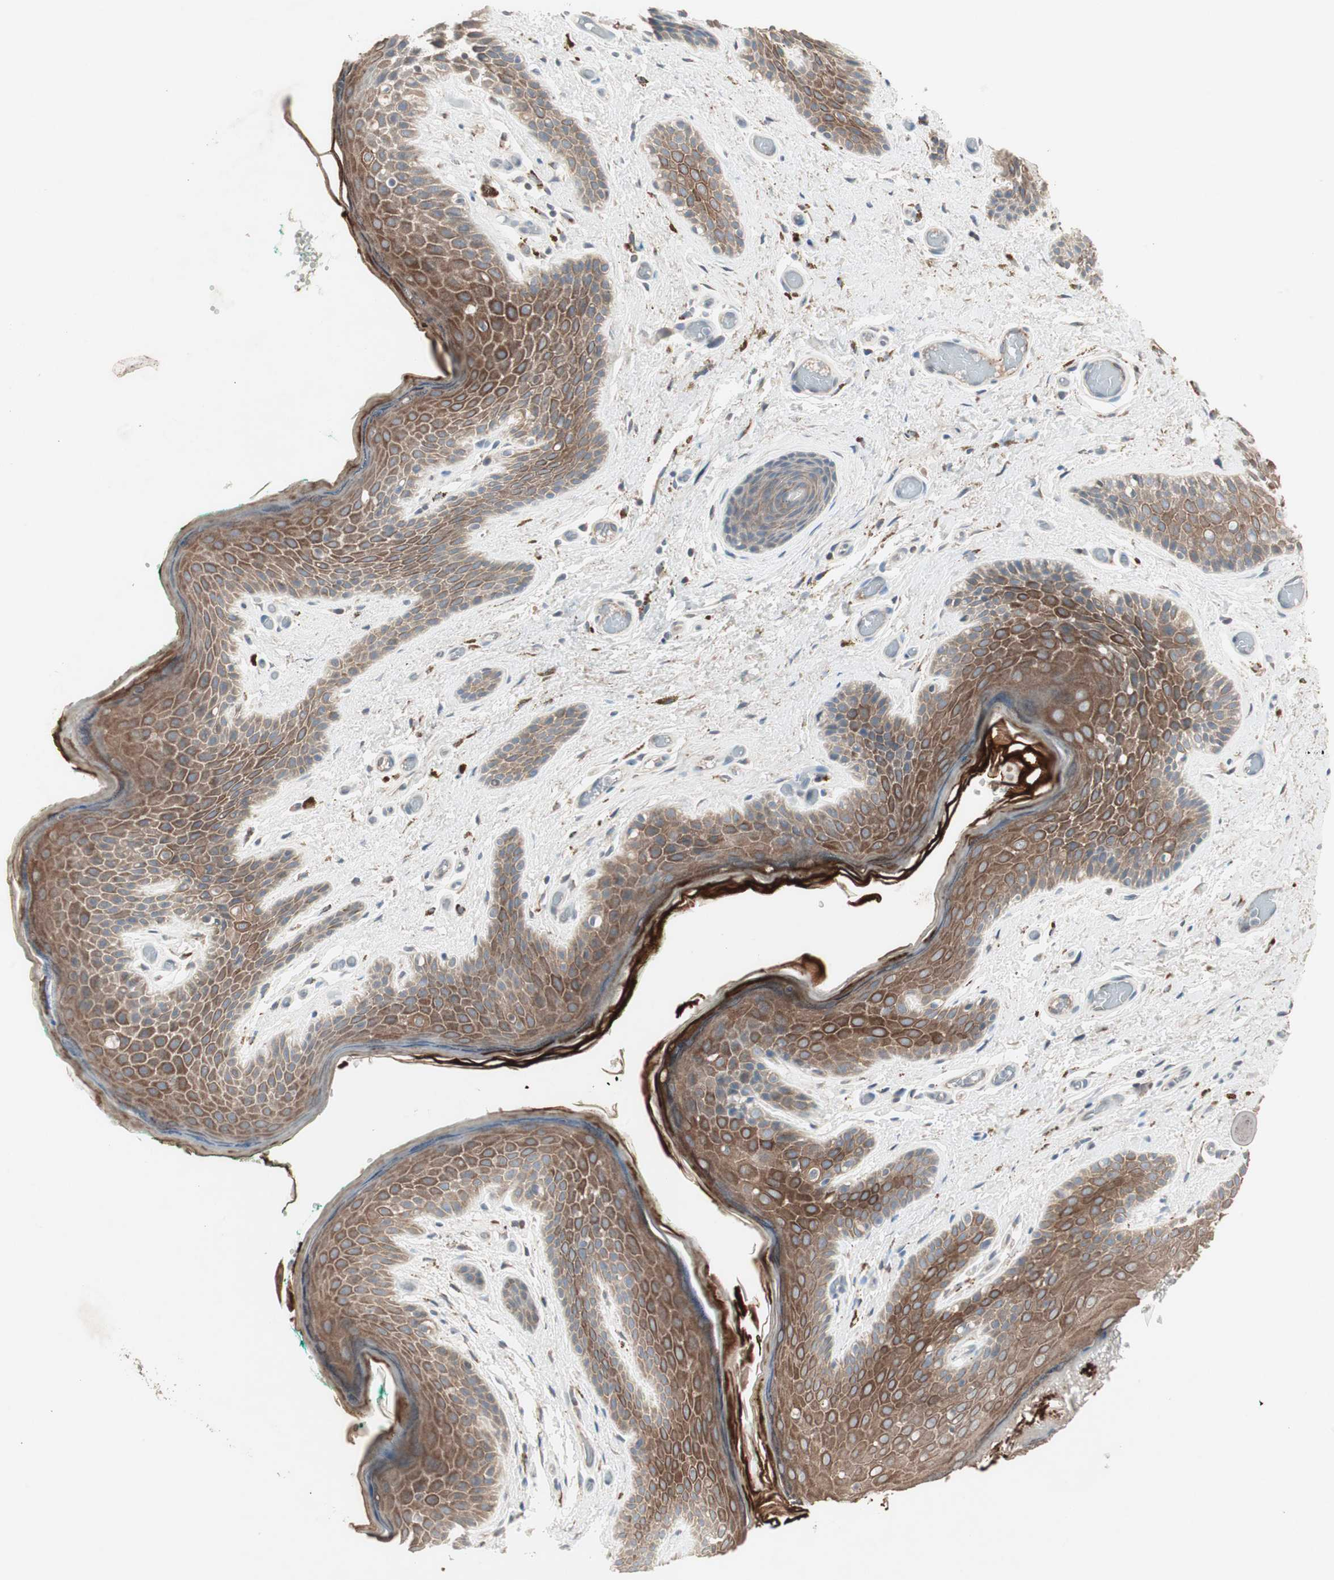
{"staining": {"intensity": "moderate", "quantity": ">75%", "location": "cytoplasmic/membranous"}, "tissue": "skin", "cell_type": "Epidermal cells", "image_type": "normal", "snomed": [{"axis": "morphology", "description": "Normal tissue, NOS"}, {"axis": "topography", "description": "Anal"}], "caption": "Immunohistochemistry histopathology image of unremarkable skin: skin stained using immunohistochemistry displays medium levels of moderate protein expression localized specifically in the cytoplasmic/membranous of epidermal cells, appearing as a cytoplasmic/membranous brown color.", "gene": "FGFR4", "patient": {"sex": "male", "age": 74}}